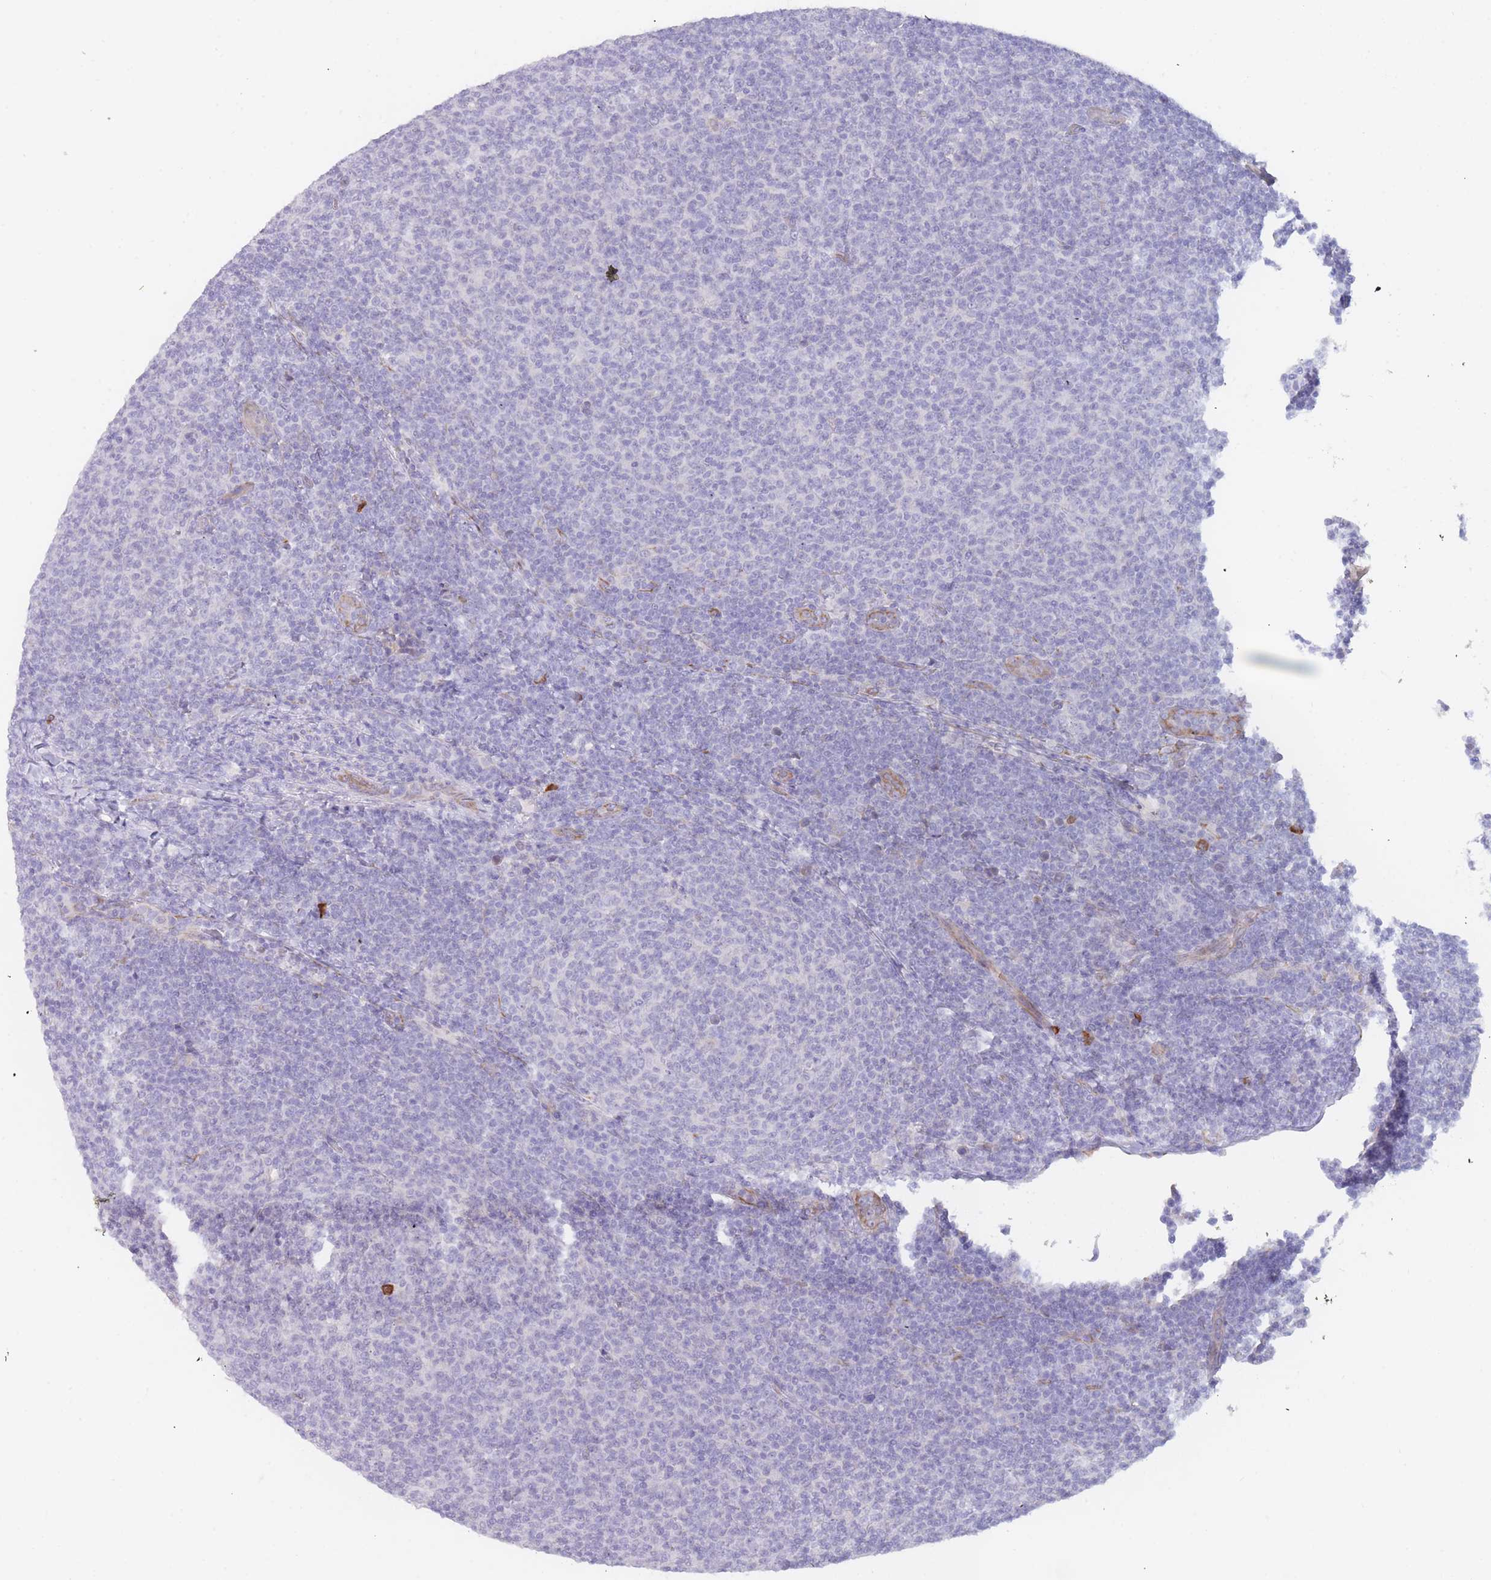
{"staining": {"intensity": "negative", "quantity": "none", "location": "none"}, "tissue": "lymphoma", "cell_type": "Tumor cells", "image_type": "cancer", "snomed": [{"axis": "morphology", "description": "Malignant lymphoma, non-Hodgkin's type, Low grade"}, {"axis": "topography", "description": "Lymph node"}], "caption": "Immunohistochemical staining of low-grade malignant lymphoma, non-Hodgkin's type shows no significant expression in tumor cells. (Immunohistochemistry (ihc), brightfield microscopy, high magnification).", "gene": "SLC35E4", "patient": {"sex": "male", "age": 66}}